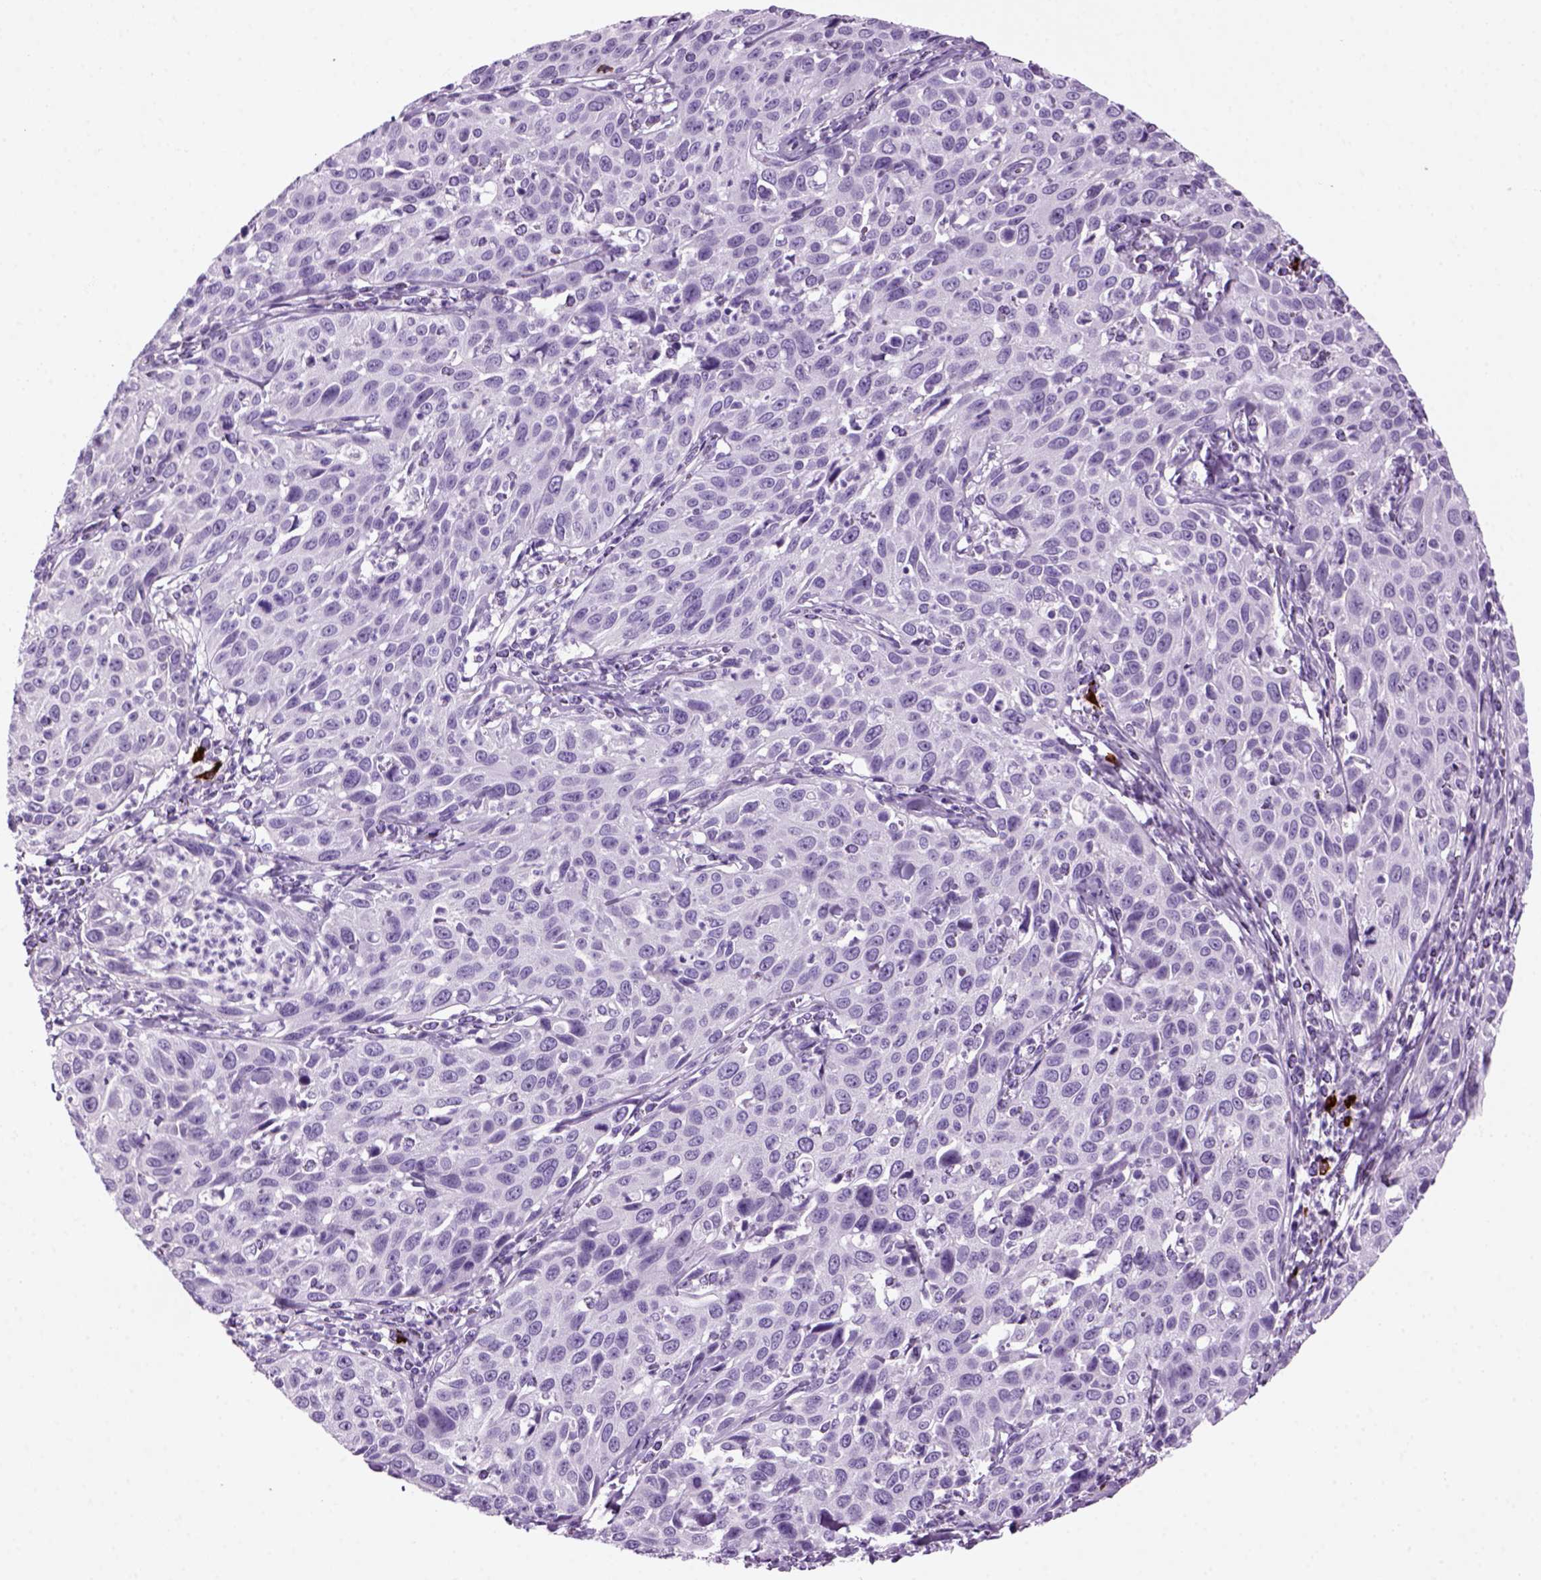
{"staining": {"intensity": "negative", "quantity": "none", "location": "none"}, "tissue": "cervical cancer", "cell_type": "Tumor cells", "image_type": "cancer", "snomed": [{"axis": "morphology", "description": "Squamous cell carcinoma, NOS"}, {"axis": "topography", "description": "Cervix"}], "caption": "The IHC photomicrograph has no significant expression in tumor cells of cervical cancer tissue.", "gene": "MZB1", "patient": {"sex": "female", "age": 26}}